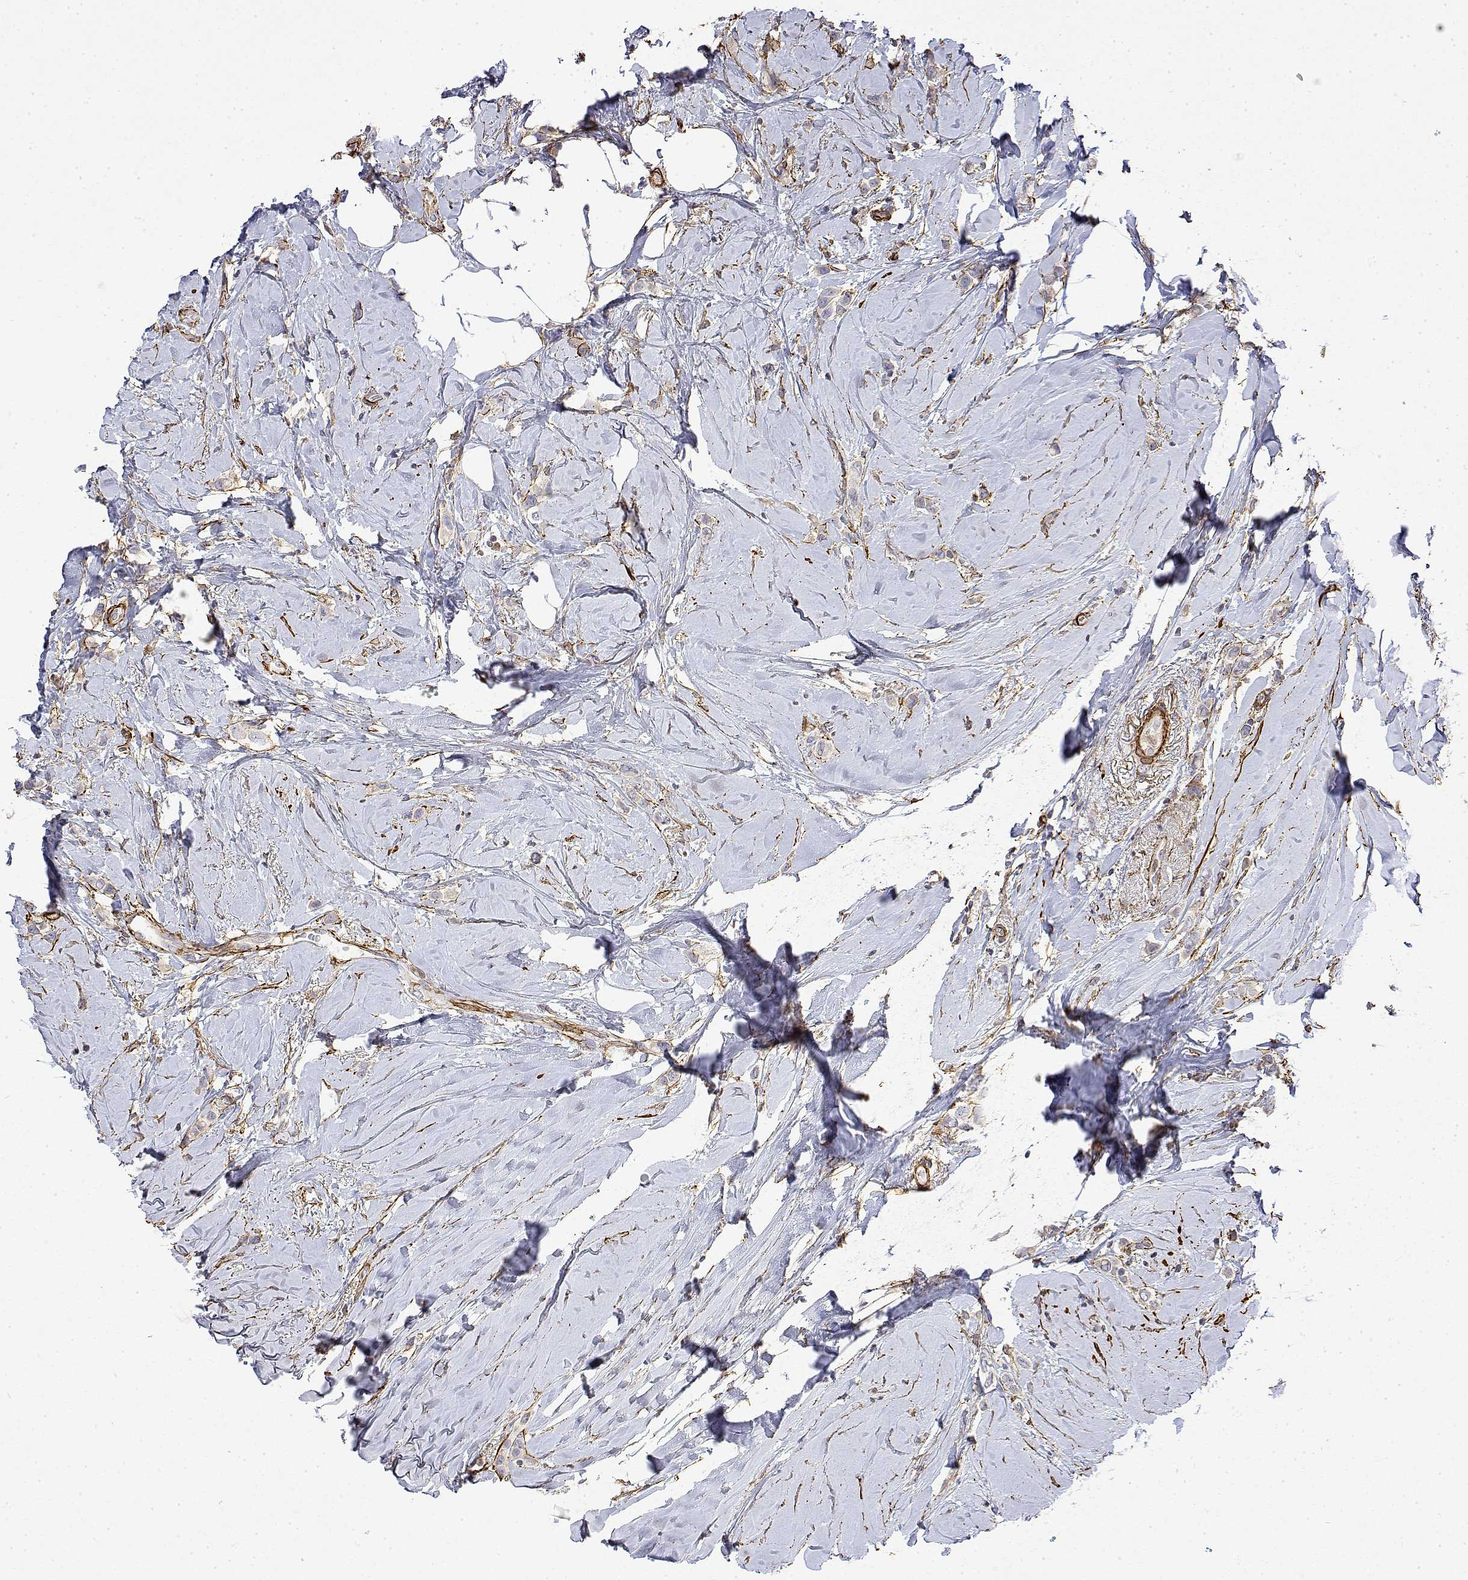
{"staining": {"intensity": "moderate", "quantity": "<25%", "location": "cytoplasmic/membranous"}, "tissue": "breast cancer", "cell_type": "Tumor cells", "image_type": "cancer", "snomed": [{"axis": "morphology", "description": "Lobular carcinoma"}, {"axis": "topography", "description": "Breast"}], "caption": "Immunohistochemistry (DAB) staining of human breast cancer (lobular carcinoma) reveals moderate cytoplasmic/membranous protein staining in approximately <25% of tumor cells.", "gene": "SOWAHD", "patient": {"sex": "female", "age": 66}}